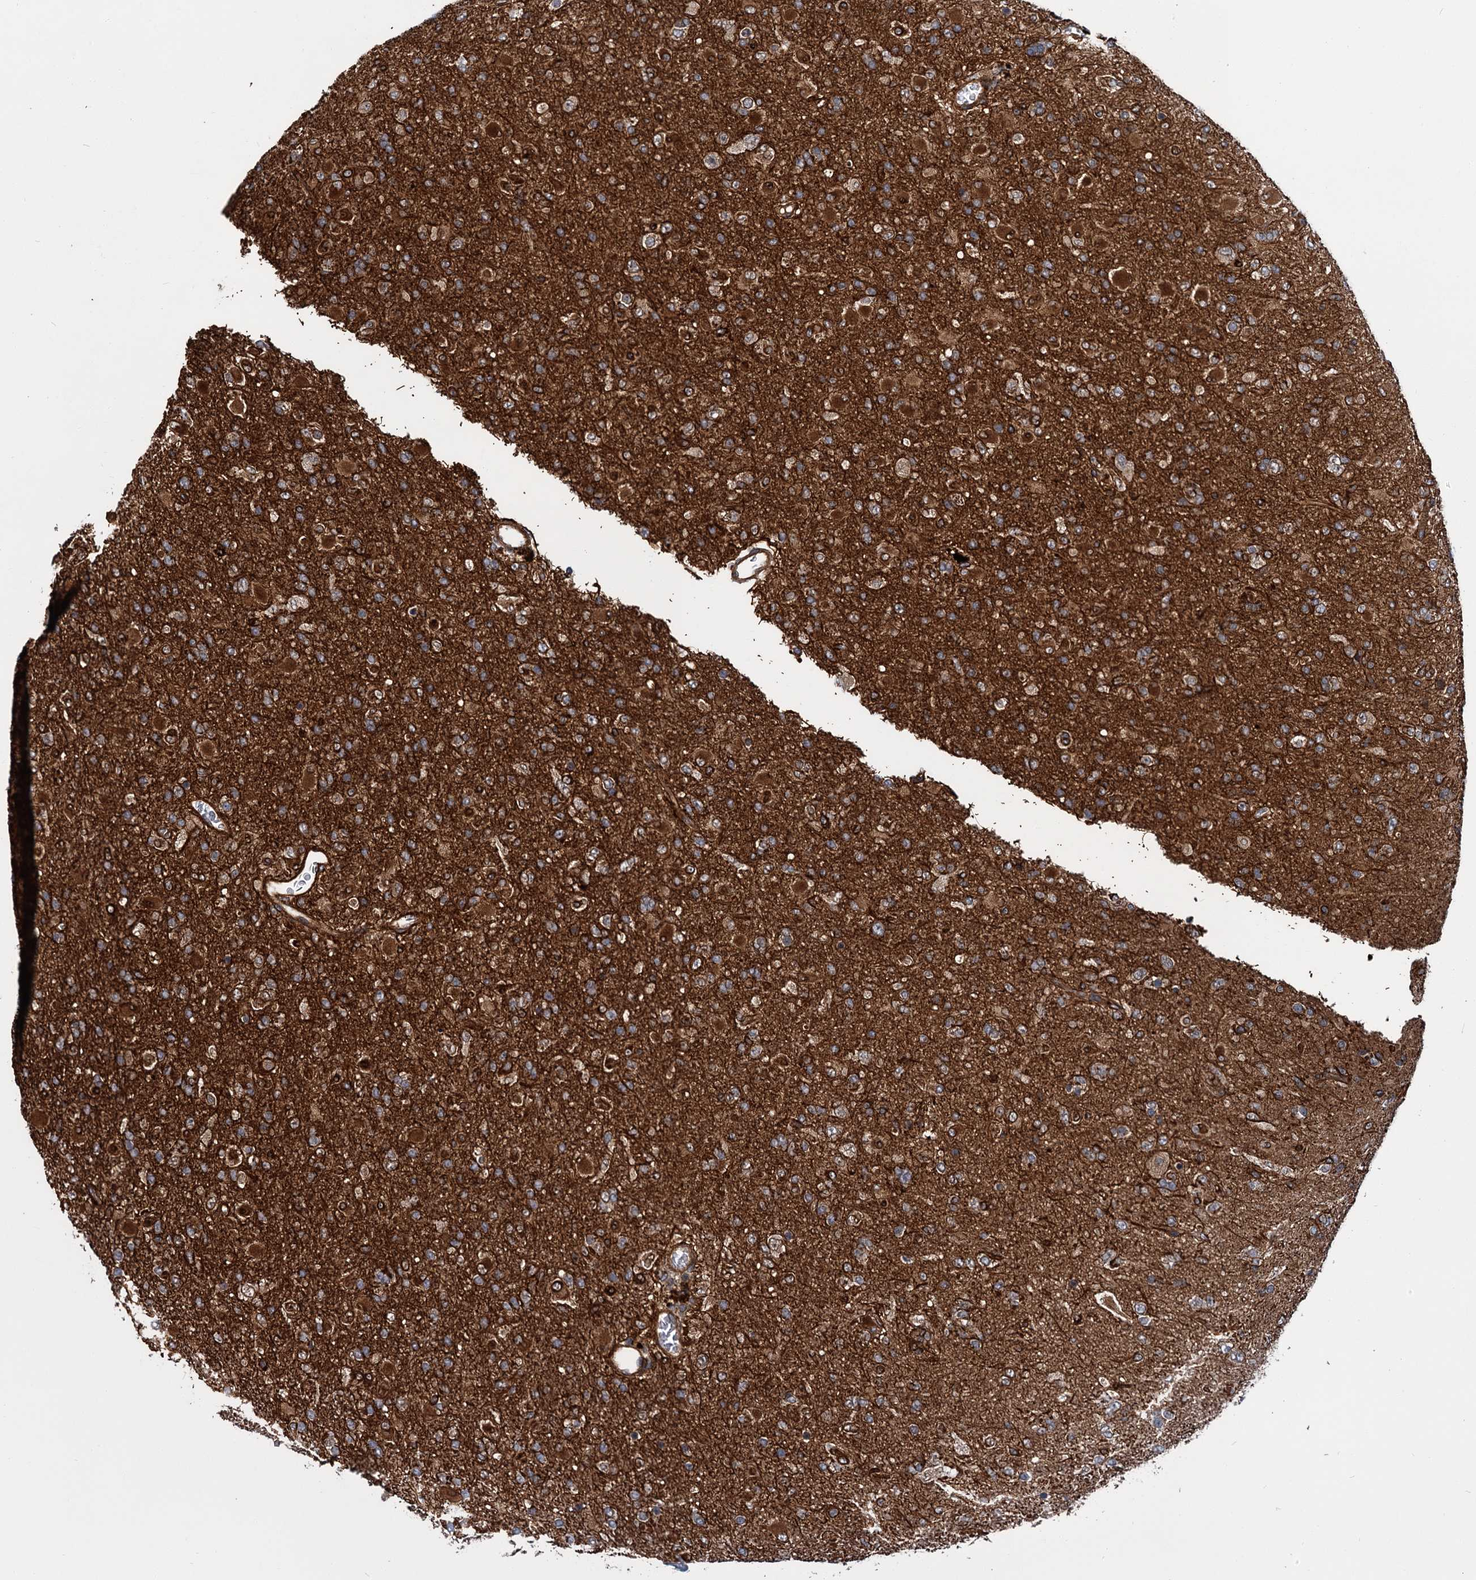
{"staining": {"intensity": "strong", "quantity": "25%-75%", "location": "cytoplasmic/membranous"}, "tissue": "glioma", "cell_type": "Tumor cells", "image_type": "cancer", "snomed": [{"axis": "morphology", "description": "Glioma, malignant, Low grade"}, {"axis": "topography", "description": "Brain"}], "caption": "This histopathology image reveals glioma stained with IHC to label a protein in brown. The cytoplasmic/membranous of tumor cells show strong positivity for the protein. Nuclei are counter-stained blue.", "gene": "ZFYVE19", "patient": {"sex": "male", "age": 65}}